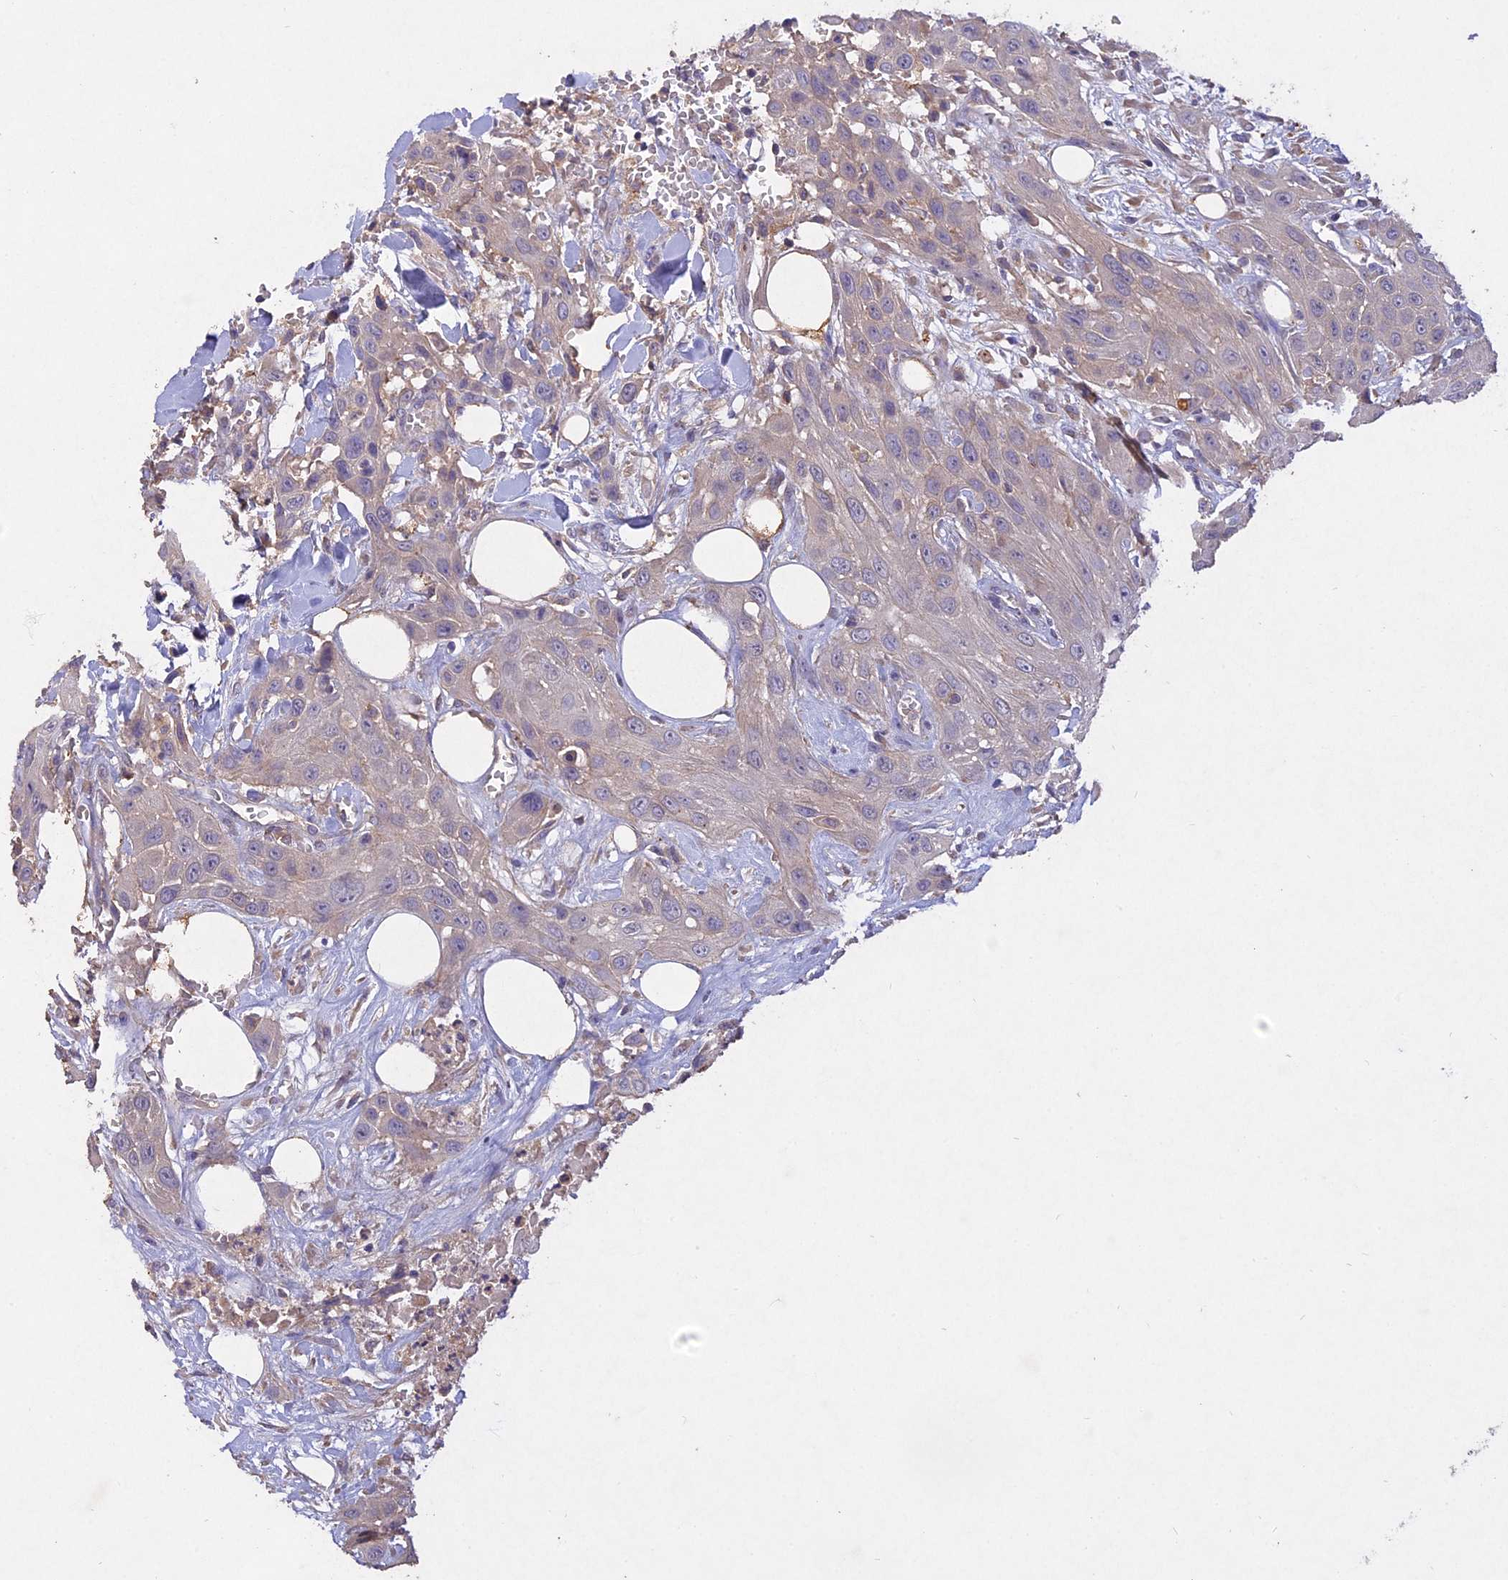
{"staining": {"intensity": "negative", "quantity": "none", "location": "none"}, "tissue": "head and neck cancer", "cell_type": "Tumor cells", "image_type": "cancer", "snomed": [{"axis": "morphology", "description": "Squamous cell carcinoma, NOS"}, {"axis": "topography", "description": "Head-Neck"}], "caption": "IHC histopathology image of human head and neck cancer stained for a protein (brown), which exhibits no staining in tumor cells.", "gene": "SLC26A4", "patient": {"sex": "male", "age": 81}}